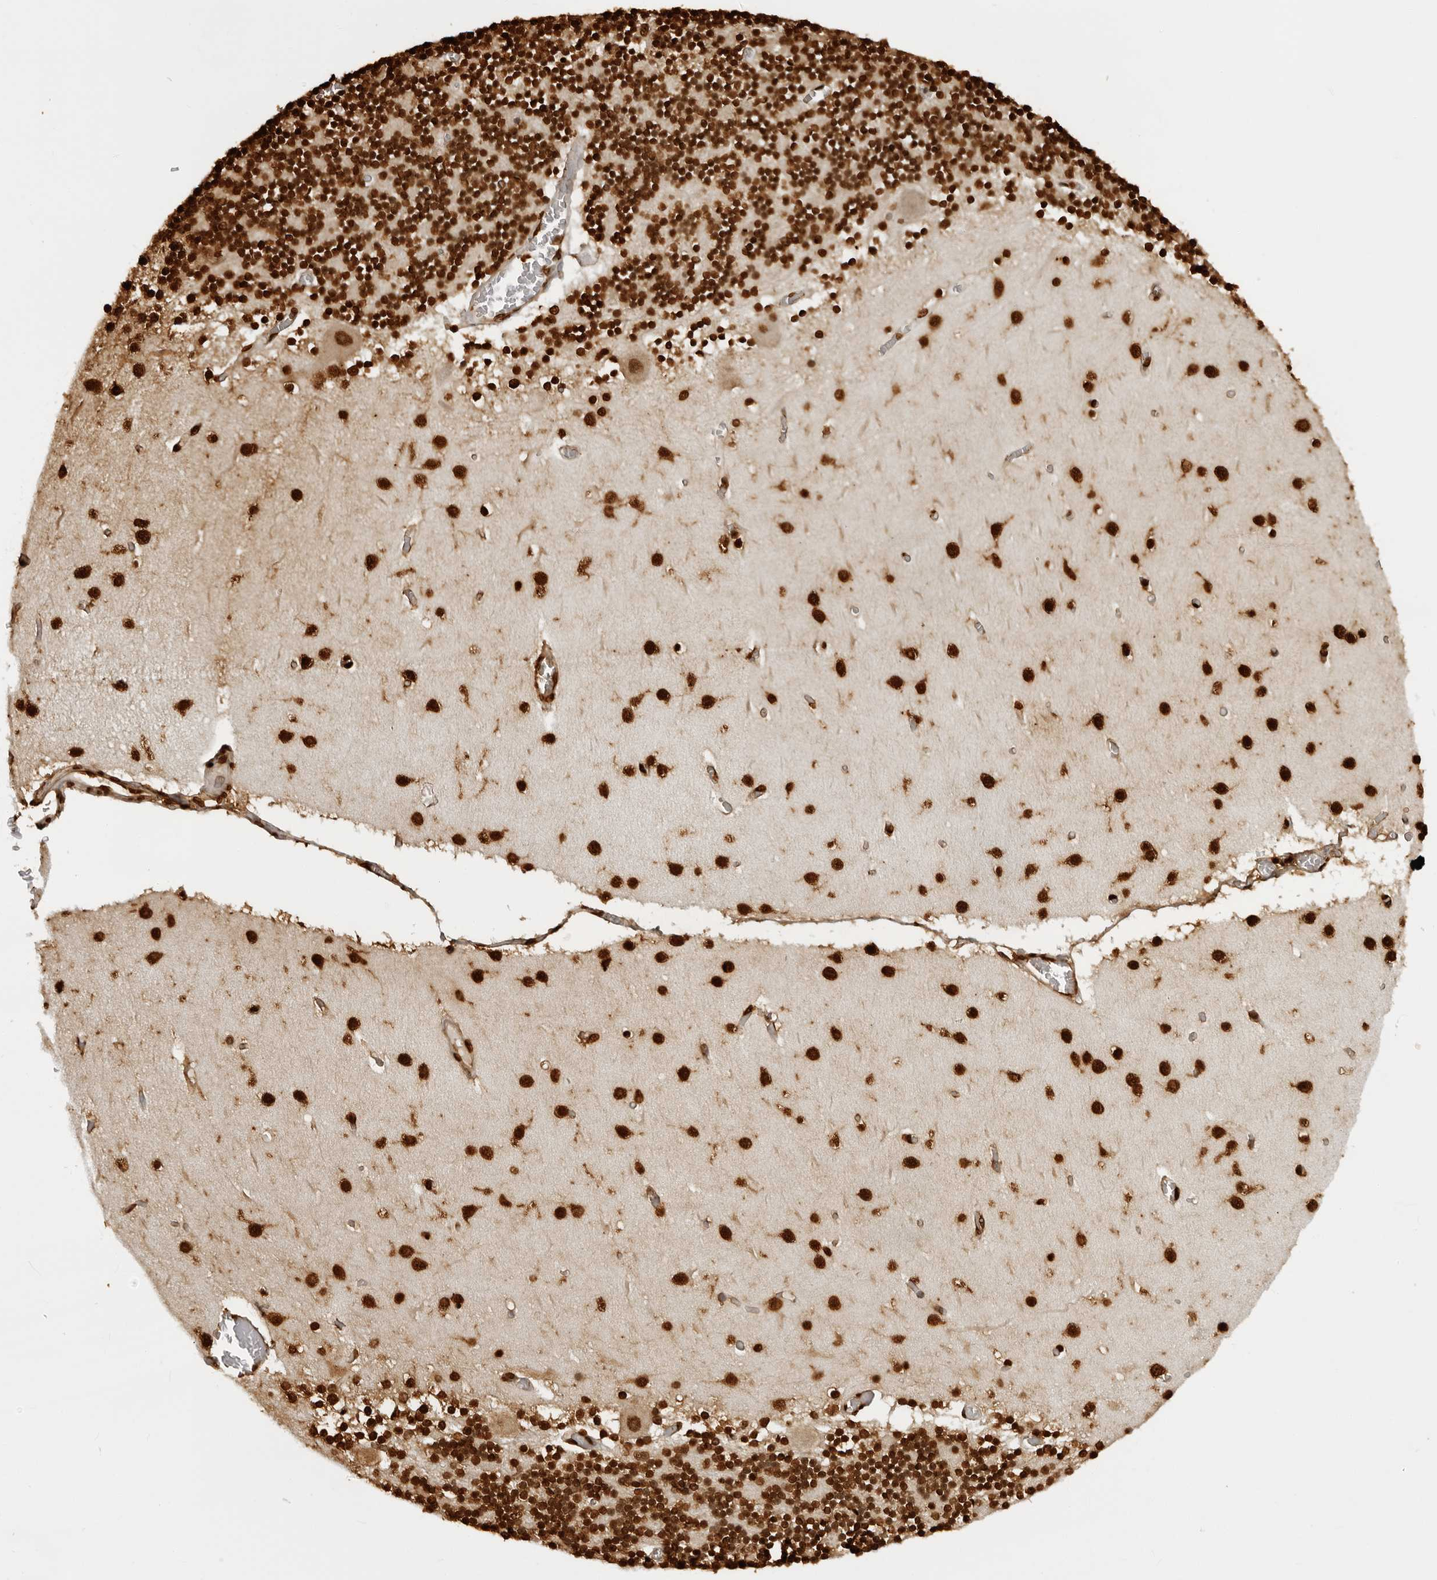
{"staining": {"intensity": "strong", "quantity": ">75%", "location": "nuclear"}, "tissue": "cerebellum", "cell_type": "Cells in granular layer", "image_type": "normal", "snomed": [{"axis": "morphology", "description": "Normal tissue, NOS"}, {"axis": "topography", "description": "Cerebellum"}], "caption": "A high amount of strong nuclear positivity is identified in approximately >75% of cells in granular layer in normal cerebellum.", "gene": "ZFP91", "patient": {"sex": "female", "age": 28}}